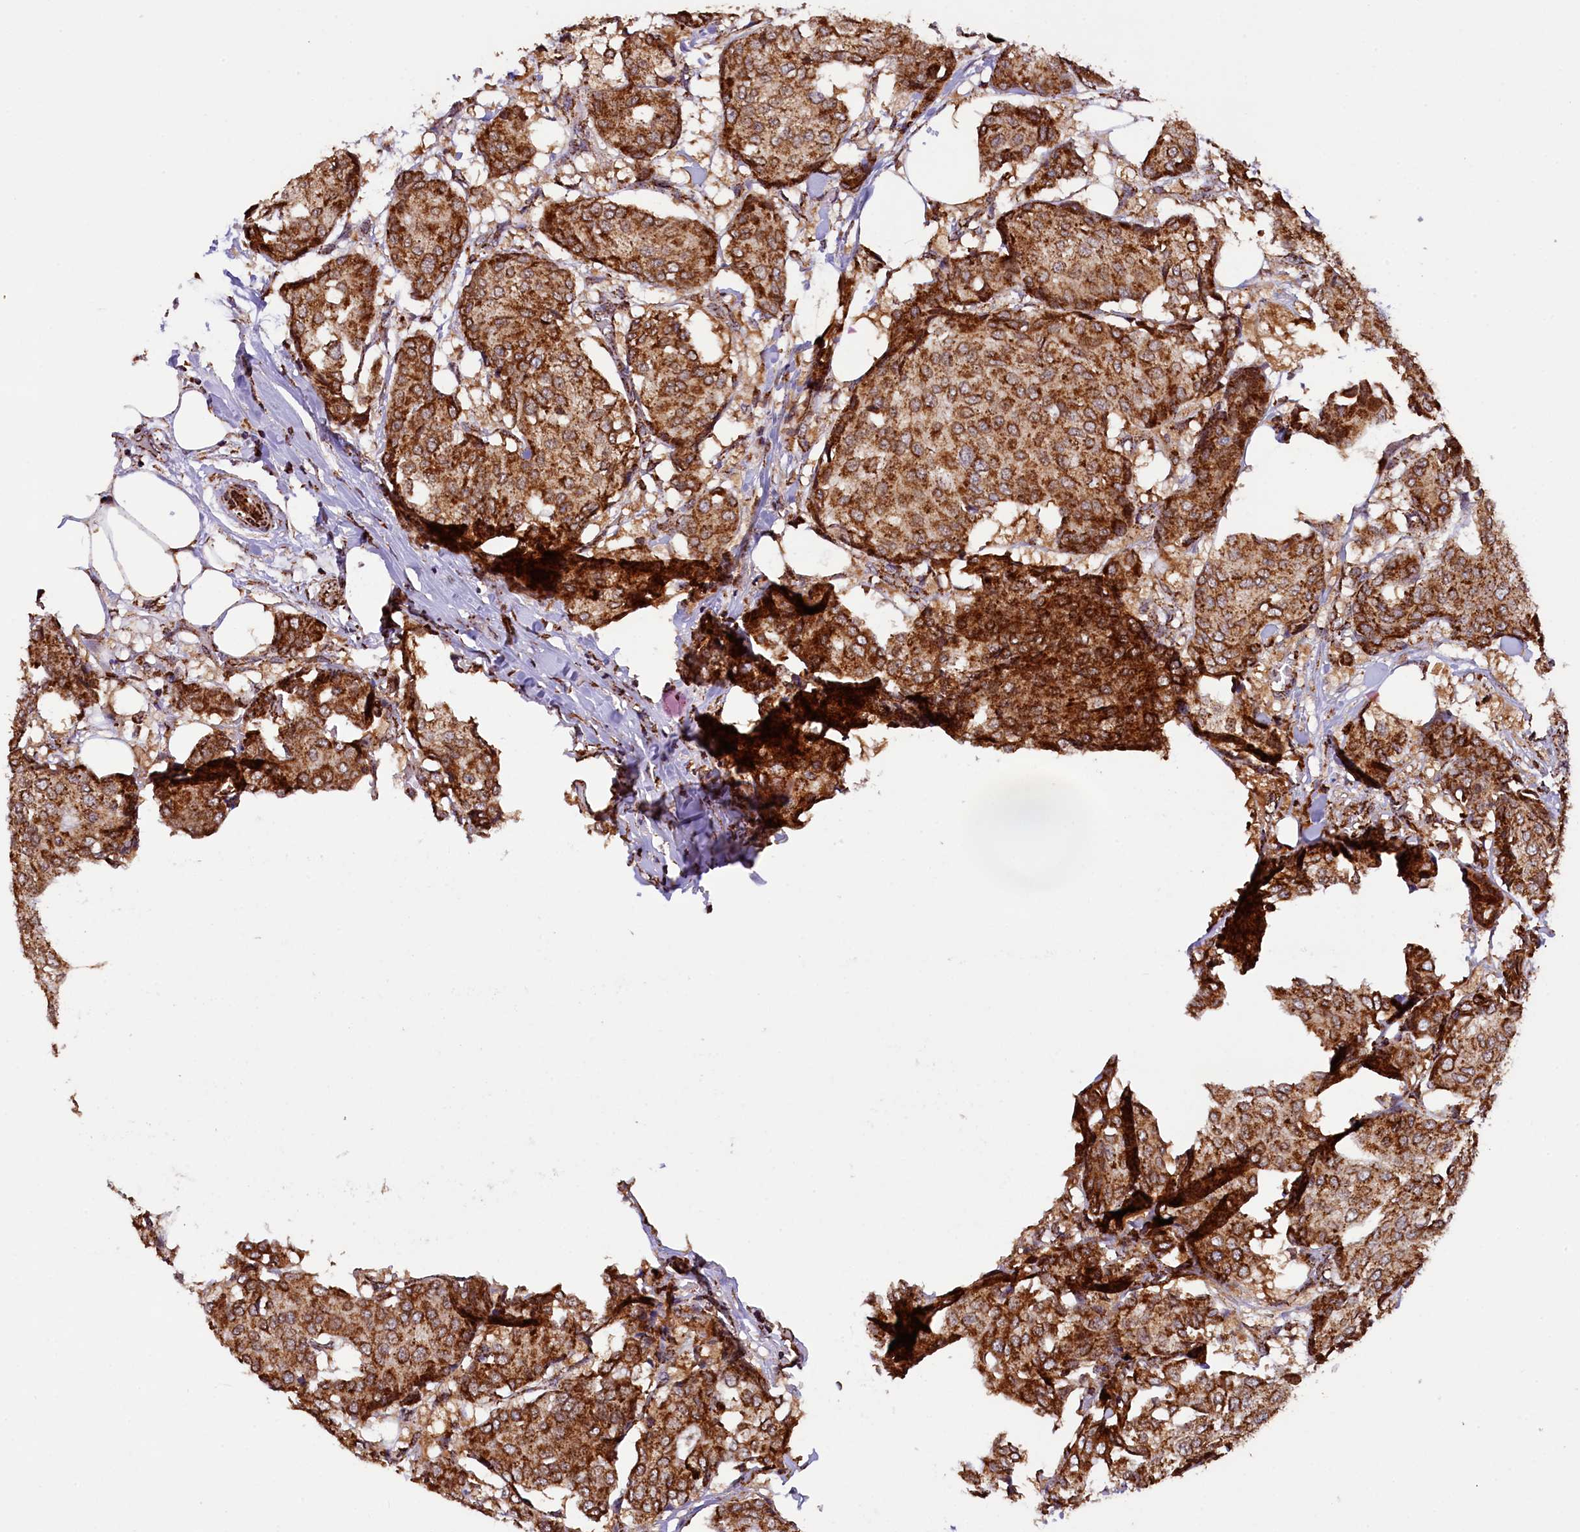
{"staining": {"intensity": "strong", "quantity": ">75%", "location": "cytoplasmic/membranous"}, "tissue": "breast cancer", "cell_type": "Tumor cells", "image_type": "cancer", "snomed": [{"axis": "morphology", "description": "Duct carcinoma"}, {"axis": "topography", "description": "Breast"}], "caption": "Intraductal carcinoma (breast) tissue demonstrates strong cytoplasmic/membranous positivity in about >75% of tumor cells (IHC, brightfield microscopy, high magnification).", "gene": "KLC2", "patient": {"sex": "female", "age": 75}}